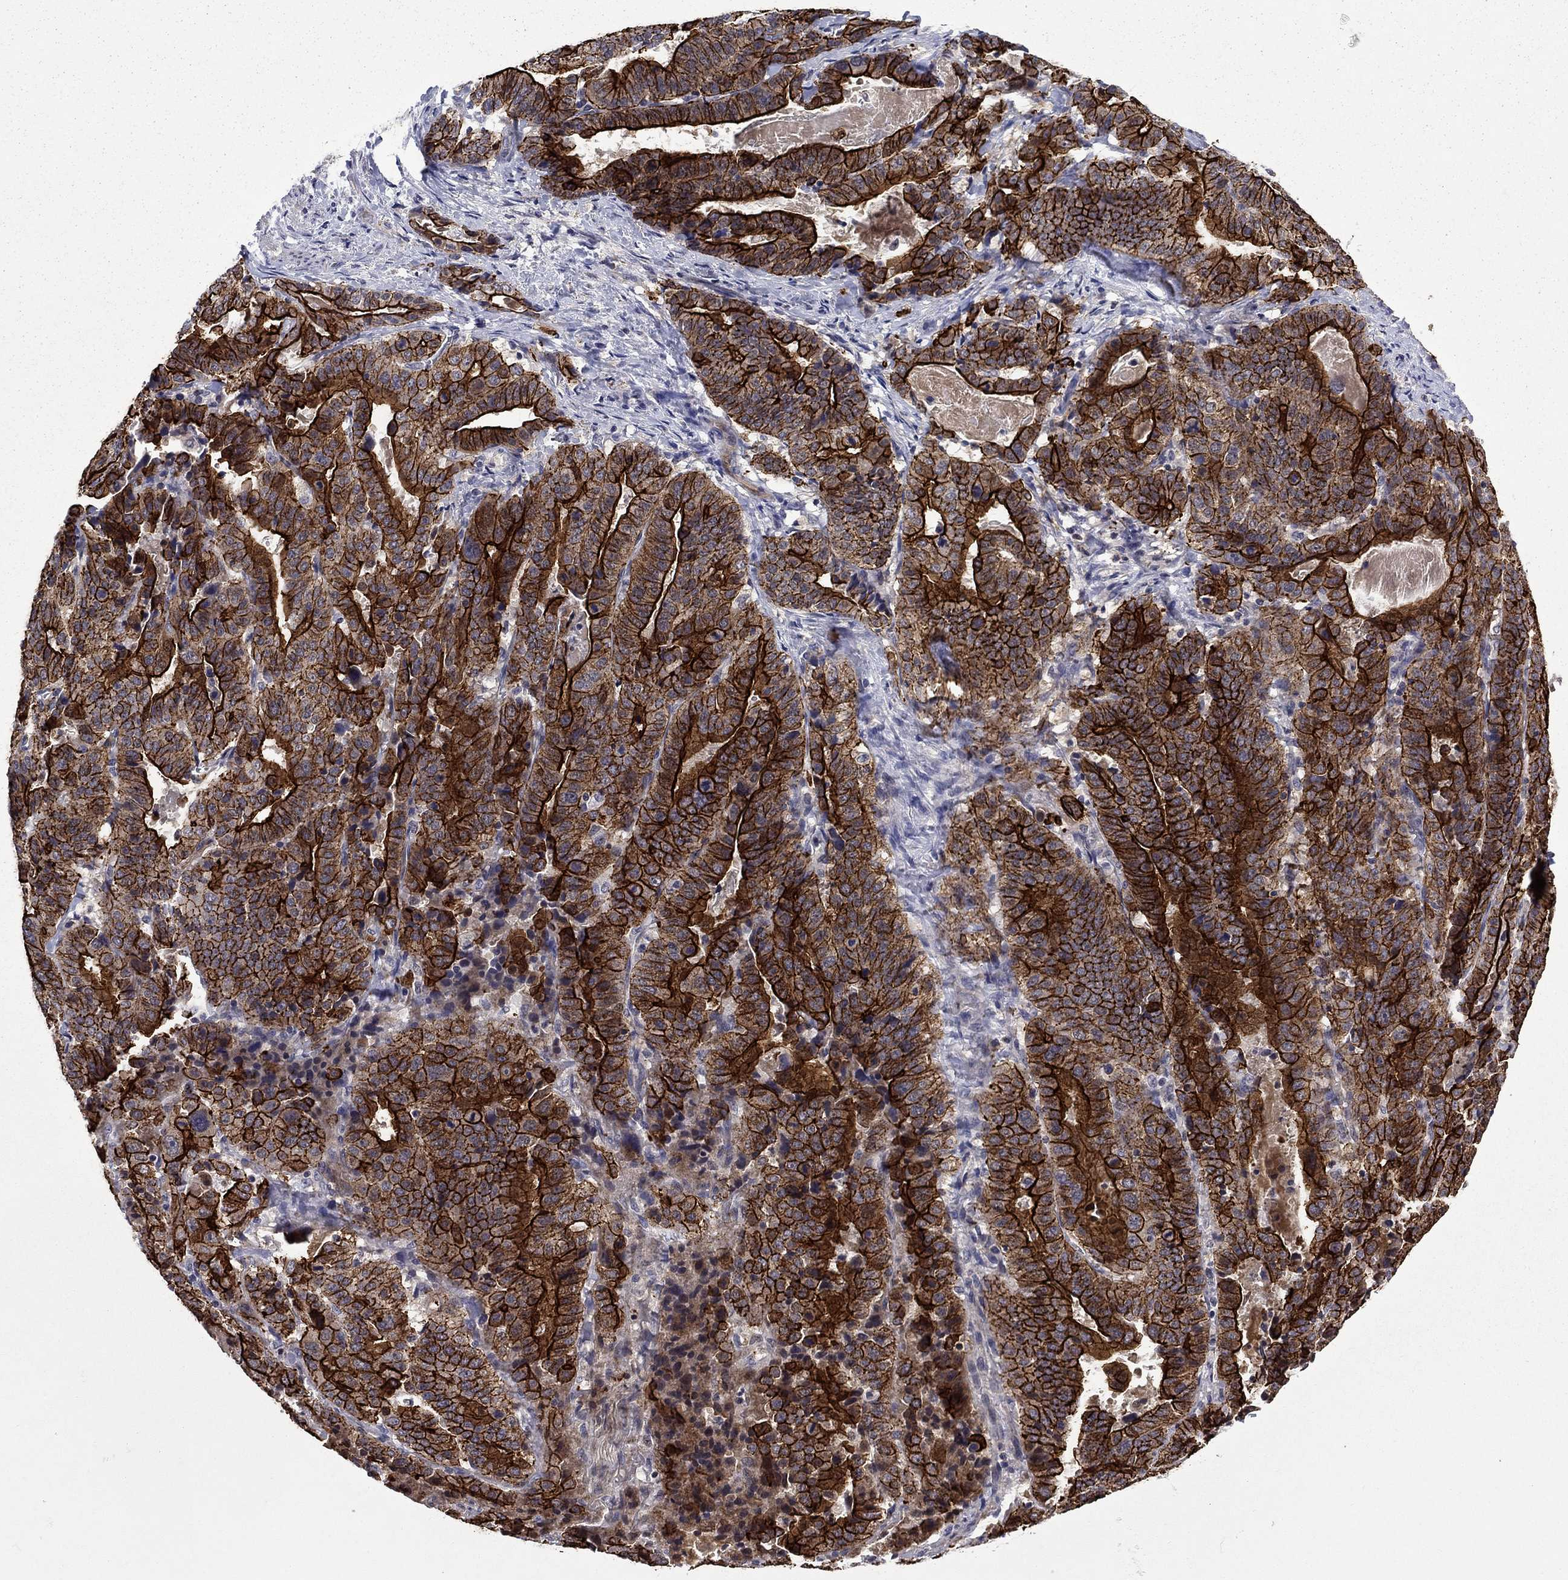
{"staining": {"intensity": "strong", "quantity": ">75%", "location": "cytoplasmic/membranous"}, "tissue": "stomach cancer", "cell_type": "Tumor cells", "image_type": "cancer", "snomed": [{"axis": "morphology", "description": "Adenocarcinoma, NOS"}, {"axis": "topography", "description": "Stomach"}], "caption": "Adenocarcinoma (stomach) stained for a protein (brown) demonstrates strong cytoplasmic/membranous positive expression in about >75% of tumor cells.", "gene": "LMO7", "patient": {"sex": "male", "age": 48}}